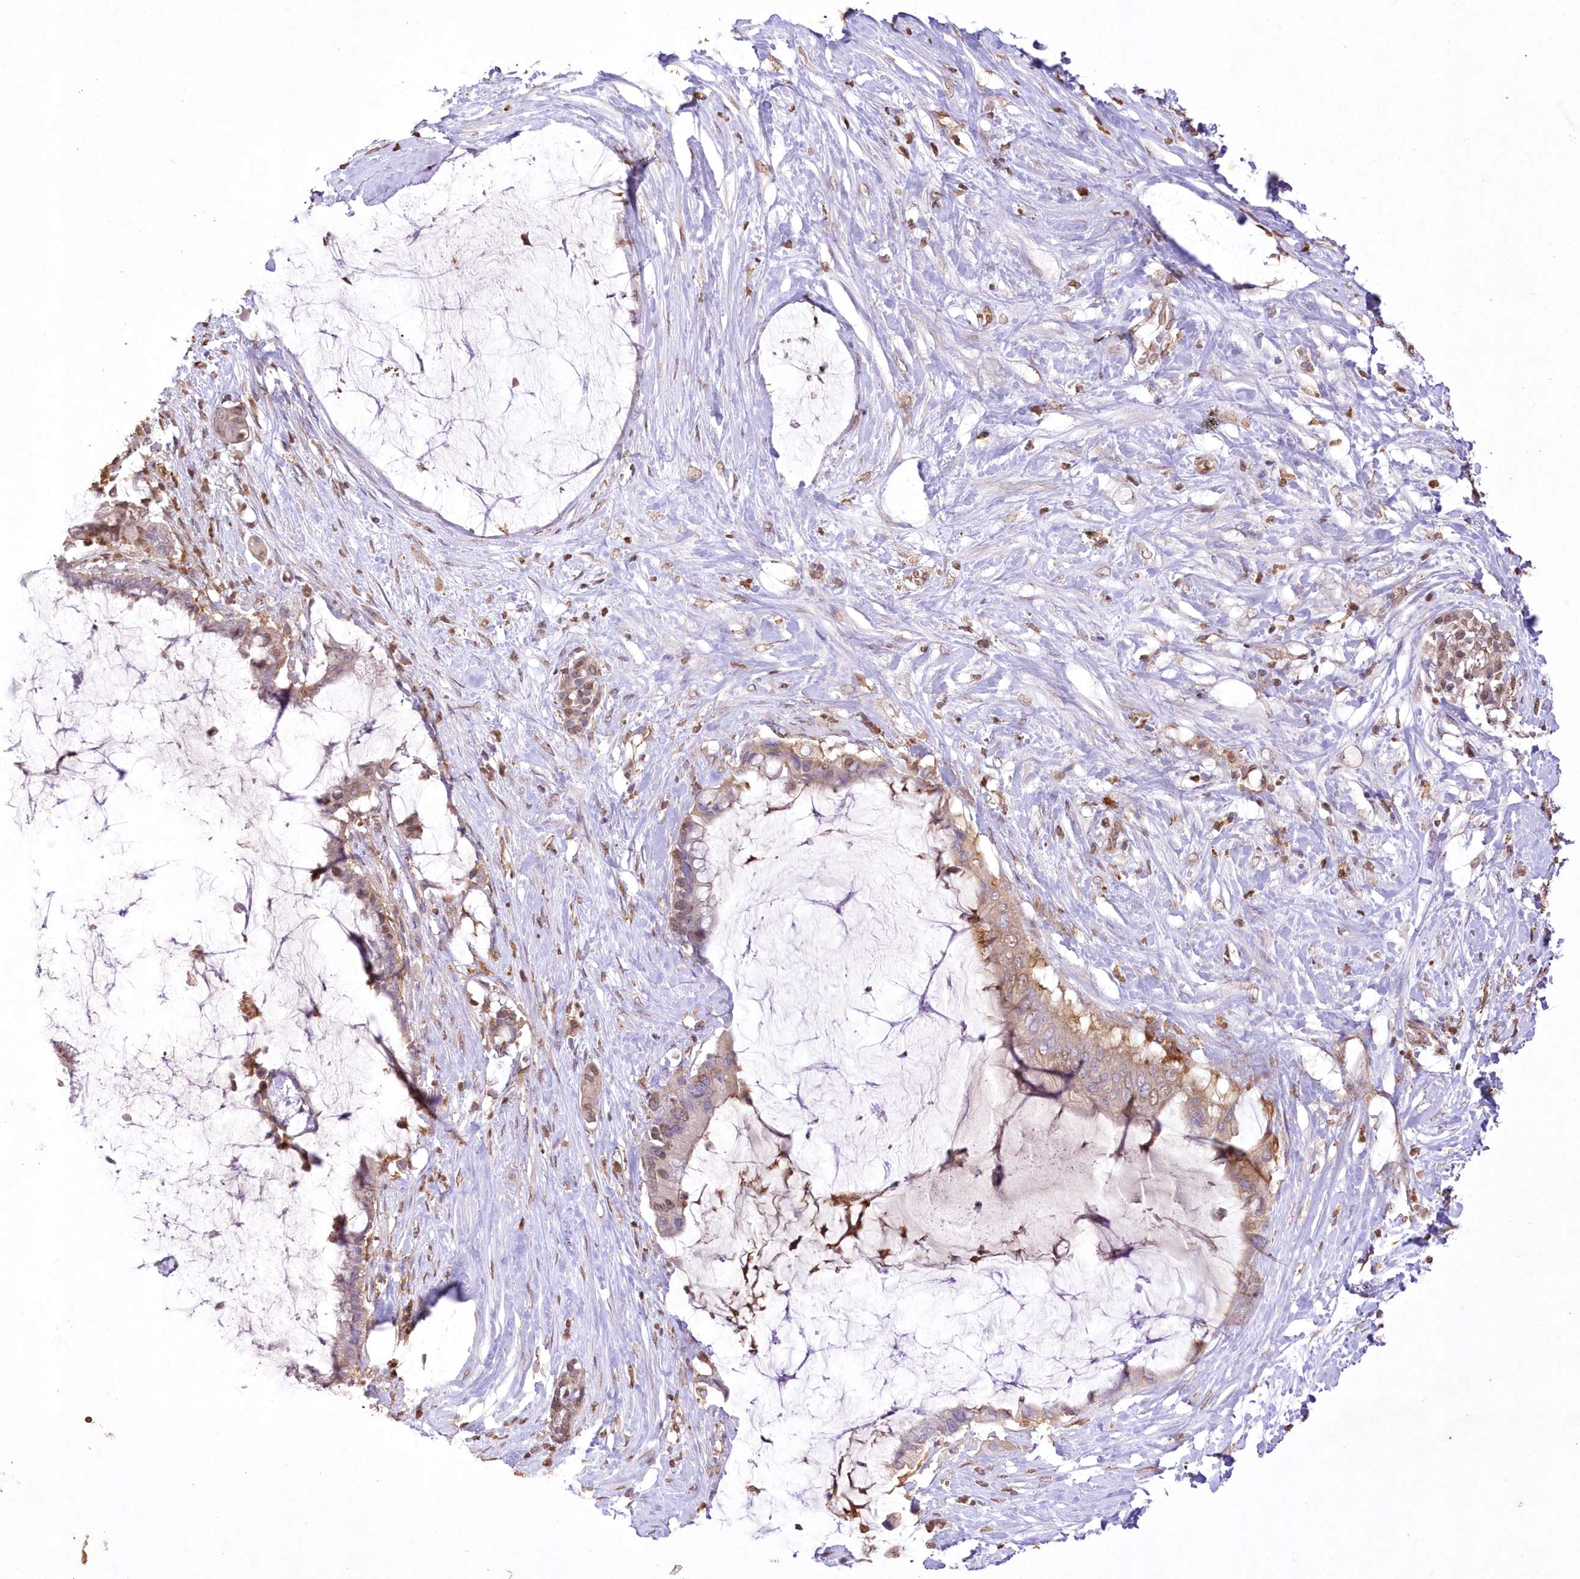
{"staining": {"intensity": "weak", "quantity": "25%-75%", "location": "cytoplasmic/membranous,nuclear"}, "tissue": "pancreatic cancer", "cell_type": "Tumor cells", "image_type": "cancer", "snomed": [{"axis": "morphology", "description": "Adenocarcinoma, NOS"}, {"axis": "topography", "description": "Pancreas"}], "caption": "Protein analysis of pancreatic adenocarcinoma tissue shows weak cytoplasmic/membranous and nuclear expression in approximately 25%-75% of tumor cells.", "gene": "FCHO2", "patient": {"sex": "male", "age": 41}}